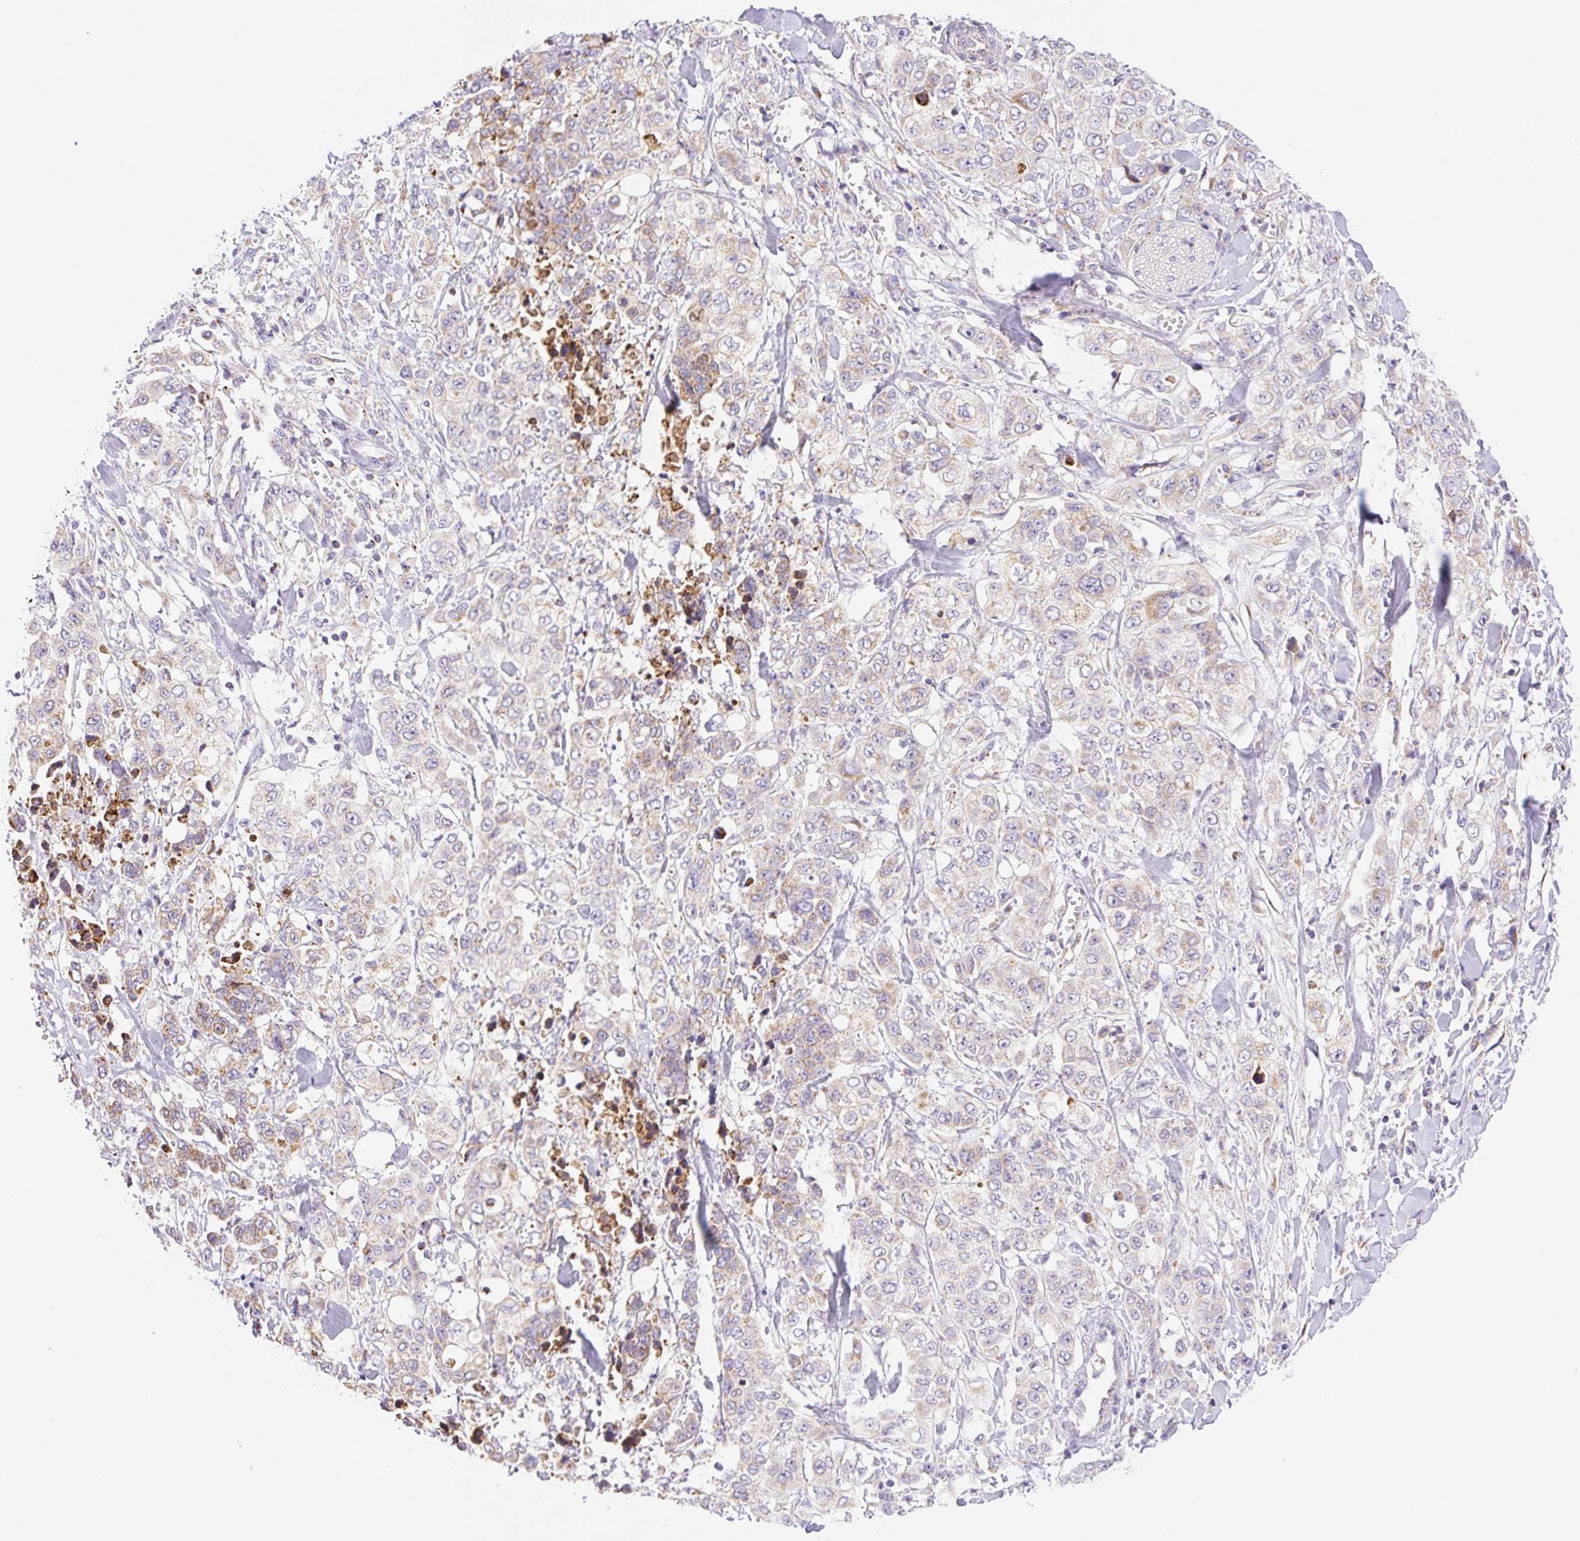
{"staining": {"intensity": "weak", "quantity": "25%-75%", "location": "cytoplasmic/membranous"}, "tissue": "stomach cancer", "cell_type": "Tumor cells", "image_type": "cancer", "snomed": [{"axis": "morphology", "description": "Adenocarcinoma, NOS"}, {"axis": "topography", "description": "Stomach, upper"}], "caption": "Immunohistochemistry of stomach cancer (adenocarcinoma) reveals low levels of weak cytoplasmic/membranous expression in about 25%-75% of tumor cells.", "gene": "ETNK2", "patient": {"sex": "male", "age": 62}}